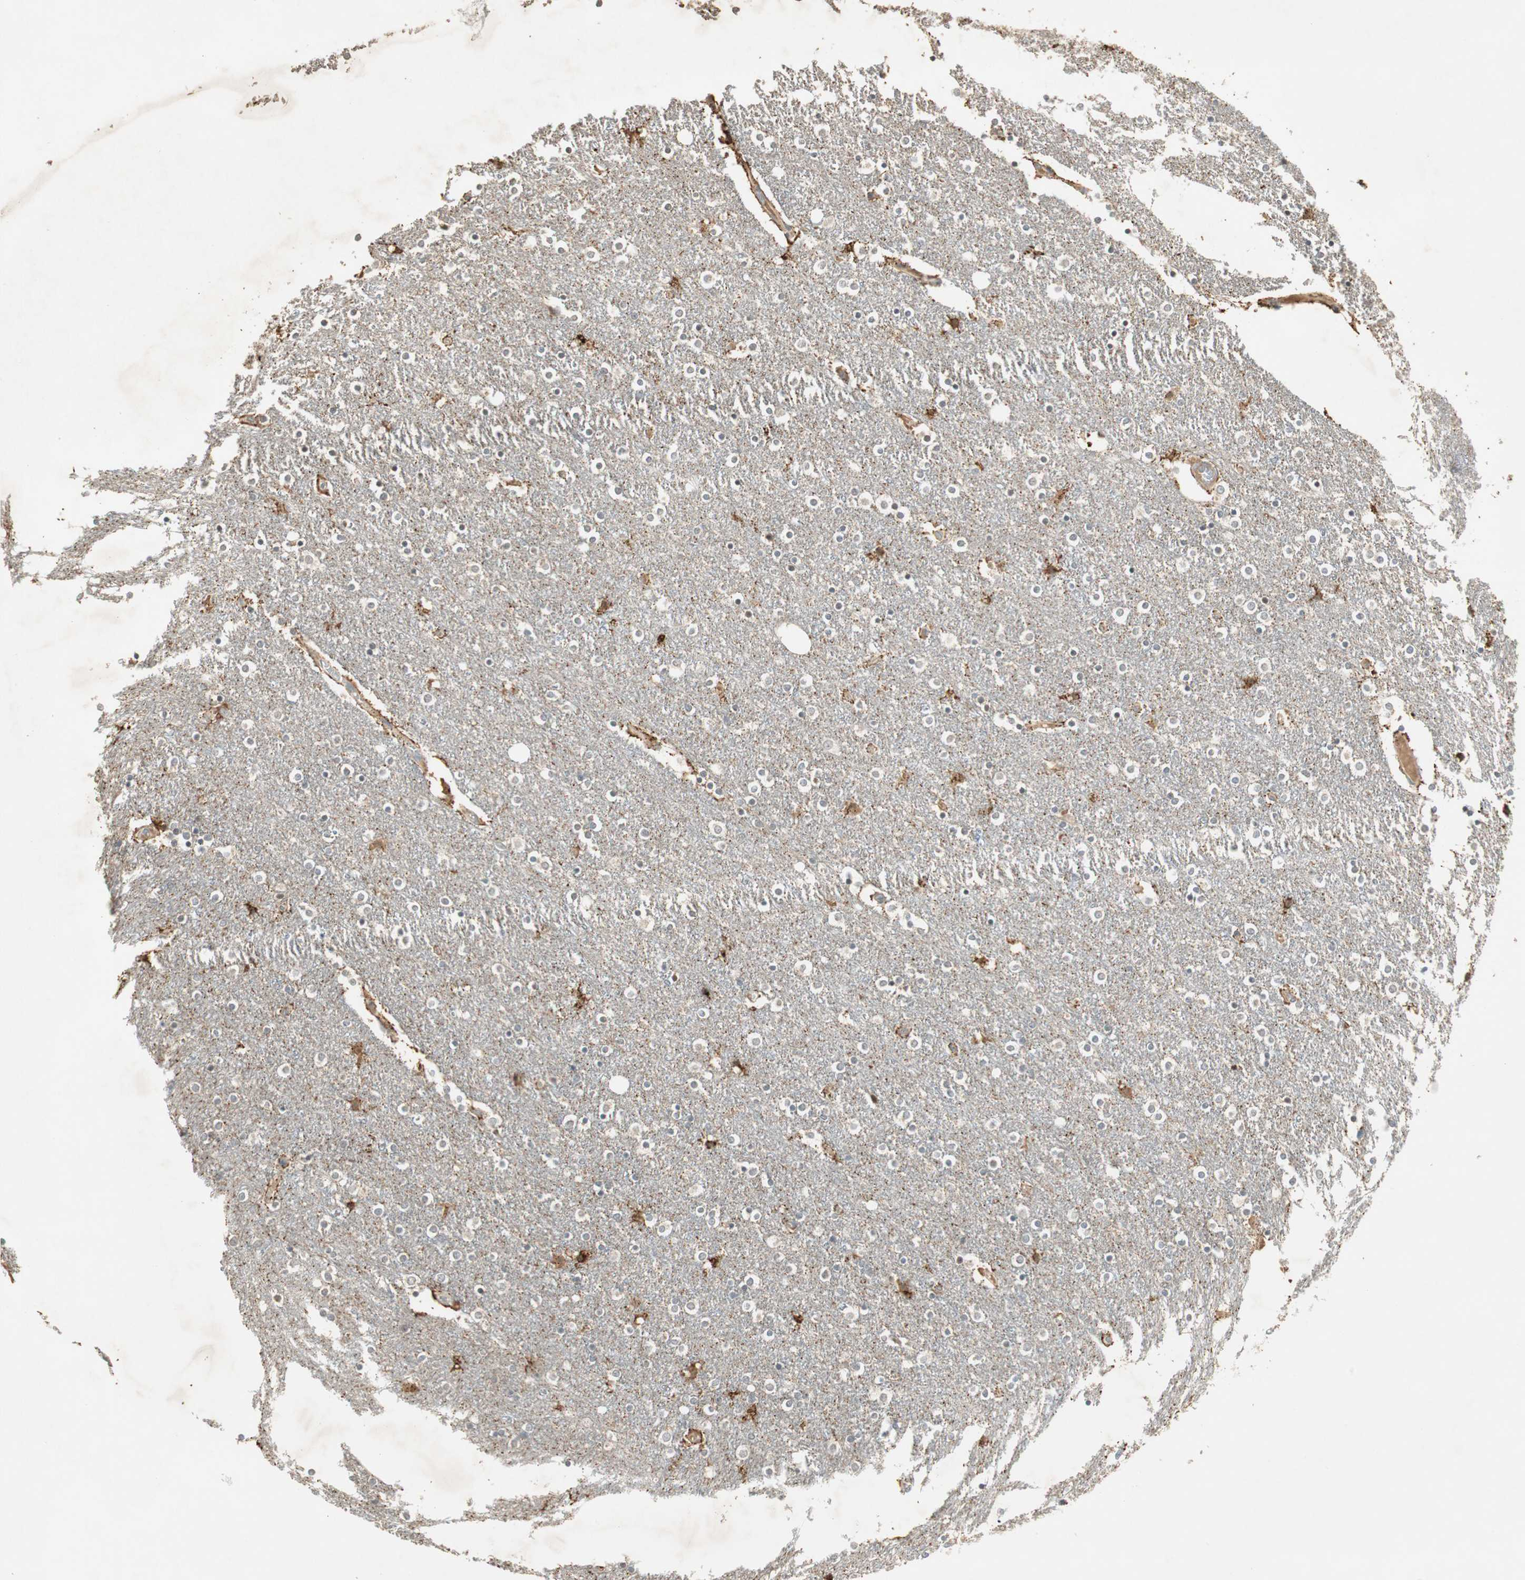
{"staining": {"intensity": "moderate", "quantity": "<25%", "location": "cytoplasmic/membranous,nuclear"}, "tissue": "caudate", "cell_type": "Glial cells", "image_type": "normal", "snomed": [{"axis": "morphology", "description": "Normal tissue, NOS"}, {"axis": "topography", "description": "Lateral ventricle wall"}], "caption": "Caudate stained with IHC shows moderate cytoplasmic/membranous,nuclear staining in about <25% of glial cells. (DAB (3,3'-diaminobenzidine) IHC, brown staining for protein, blue staining for nuclei).", "gene": "USP2", "patient": {"sex": "female", "age": 54}}